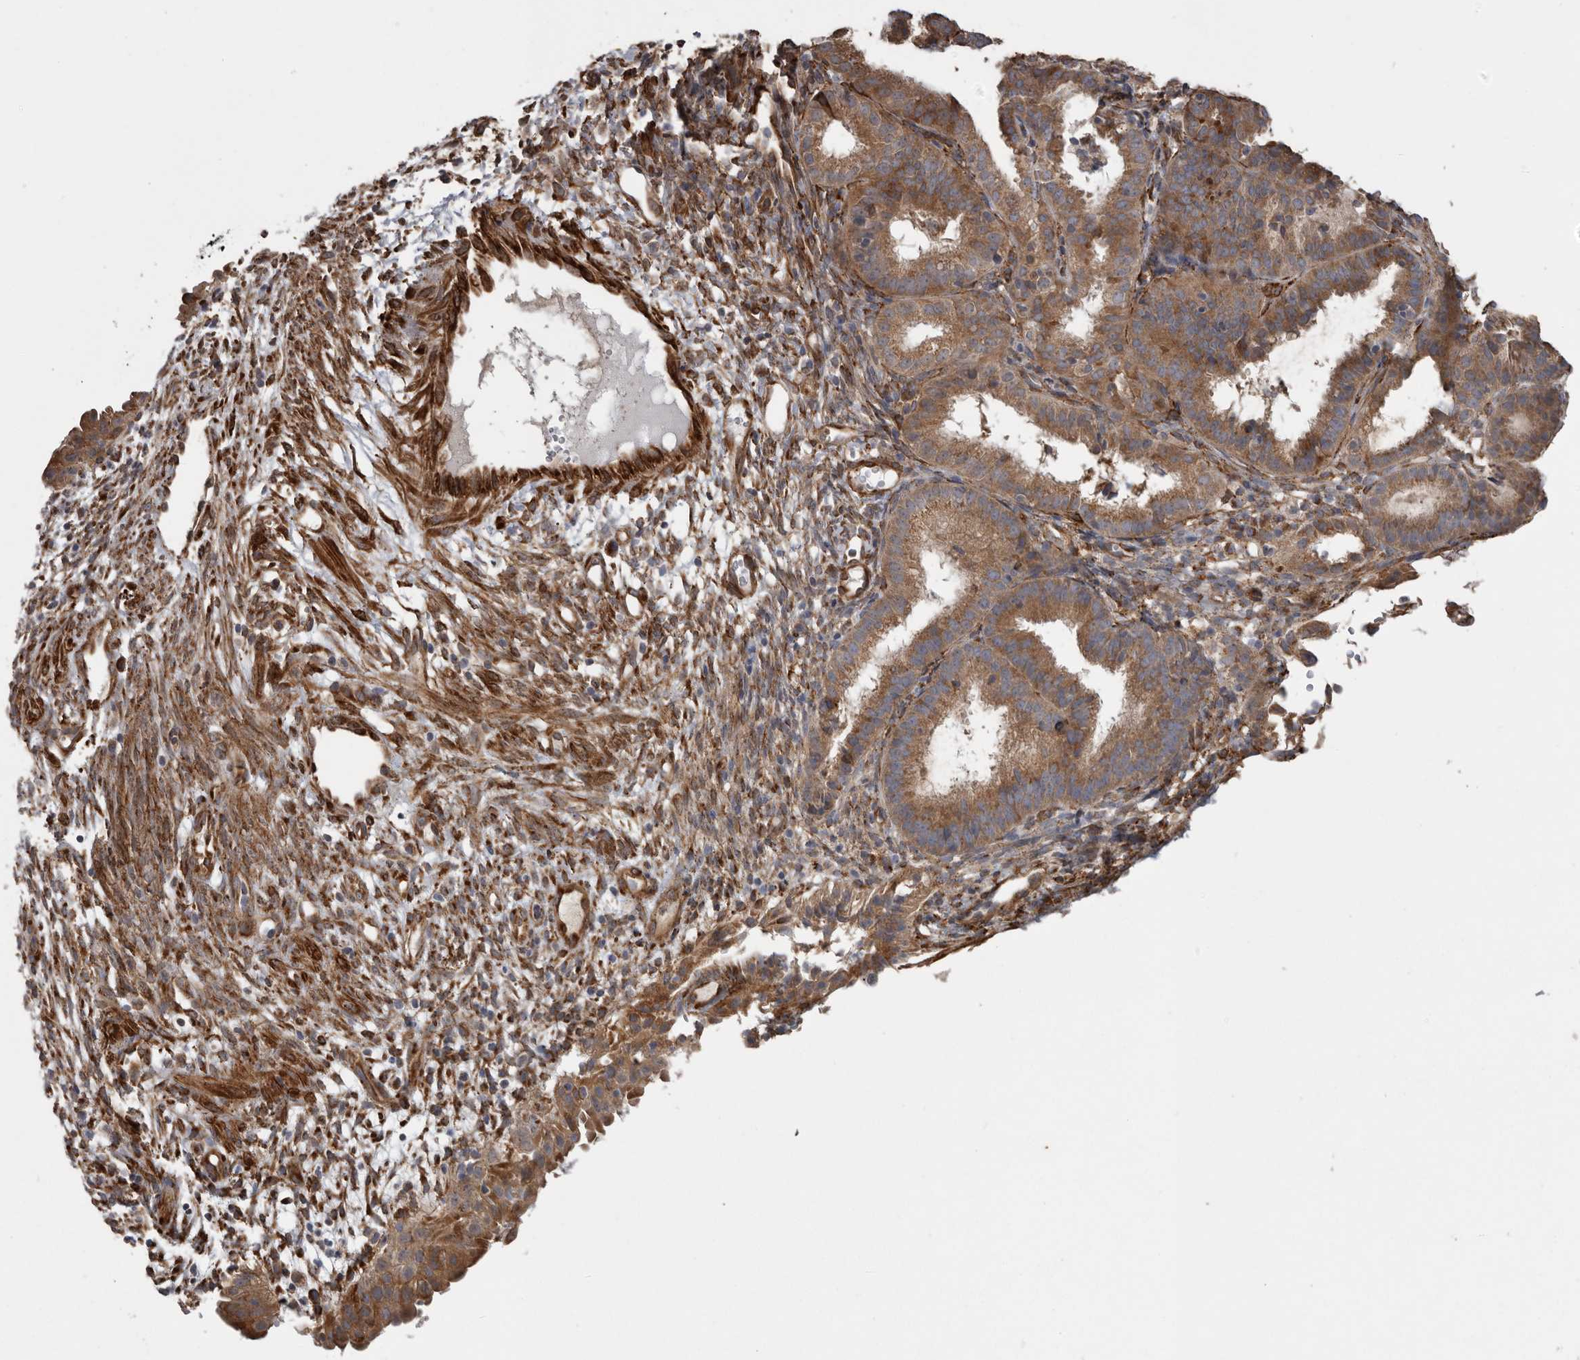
{"staining": {"intensity": "moderate", "quantity": ">75%", "location": "cytoplasmic/membranous"}, "tissue": "endometrial cancer", "cell_type": "Tumor cells", "image_type": "cancer", "snomed": [{"axis": "morphology", "description": "Adenocarcinoma, NOS"}, {"axis": "topography", "description": "Endometrium"}], "caption": "The immunohistochemical stain labels moderate cytoplasmic/membranous expression in tumor cells of endometrial adenocarcinoma tissue.", "gene": "CEP350", "patient": {"sex": "female", "age": 51}}